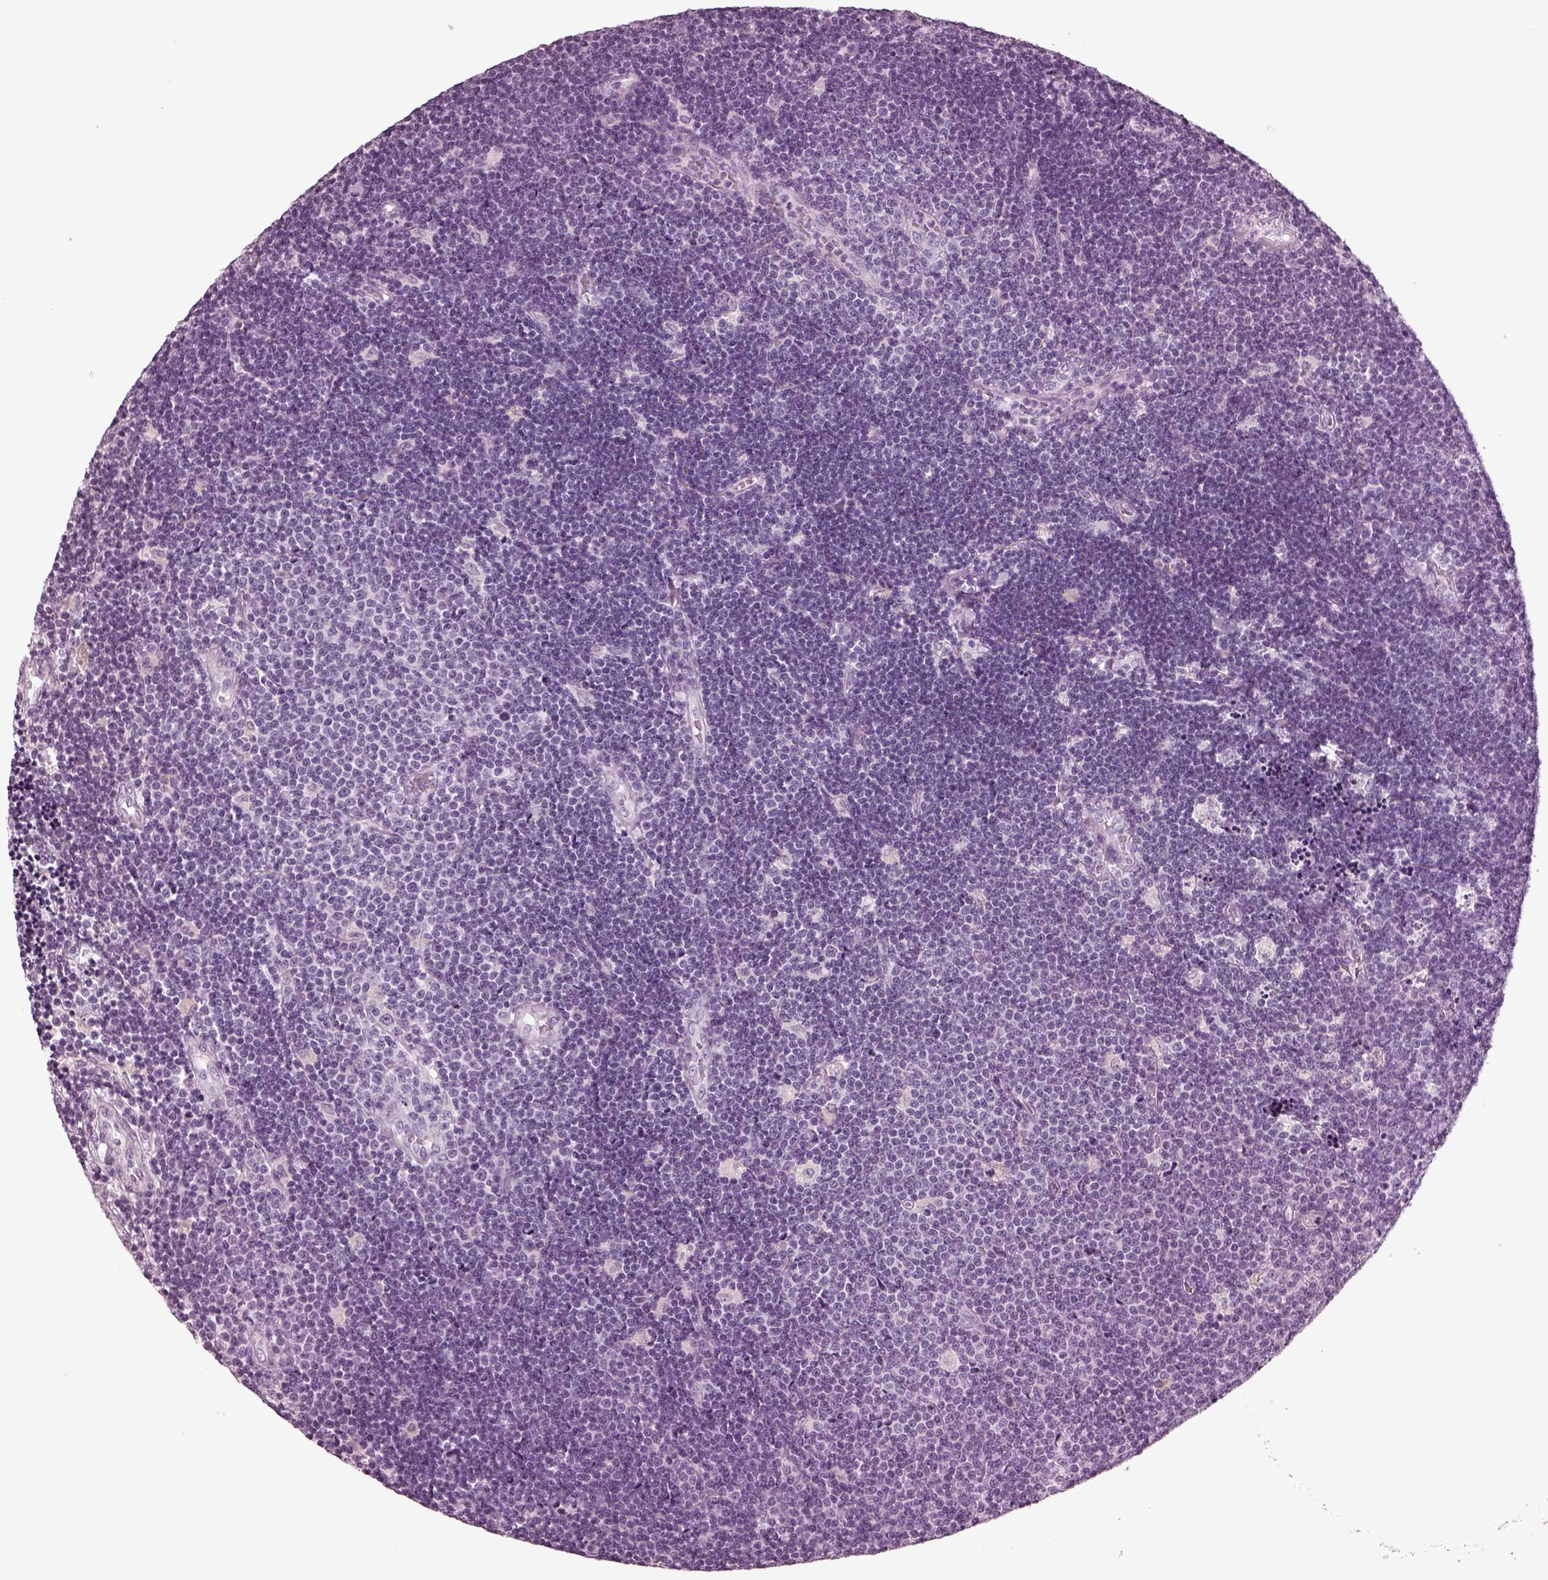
{"staining": {"intensity": "negative", "quantity": "none", "location": "none"}, "tissue": "lymphoma", "cell_type": "Tumor cells", "image_type": "cancer", "snomed": [{"axis": "morphology", "description": "Malignant lymphoma, non-Hodgkin's type, Low grade"}, {"axis": "topography", "description": "Brain"}], "caption": "Protein analysis of low-grade malignant lymphoma, non-Hodgkin's type displays no significant positivity in tumor cells.", "gene": "SLC6A17", "patient": {"sex": "female", "age": 66}}